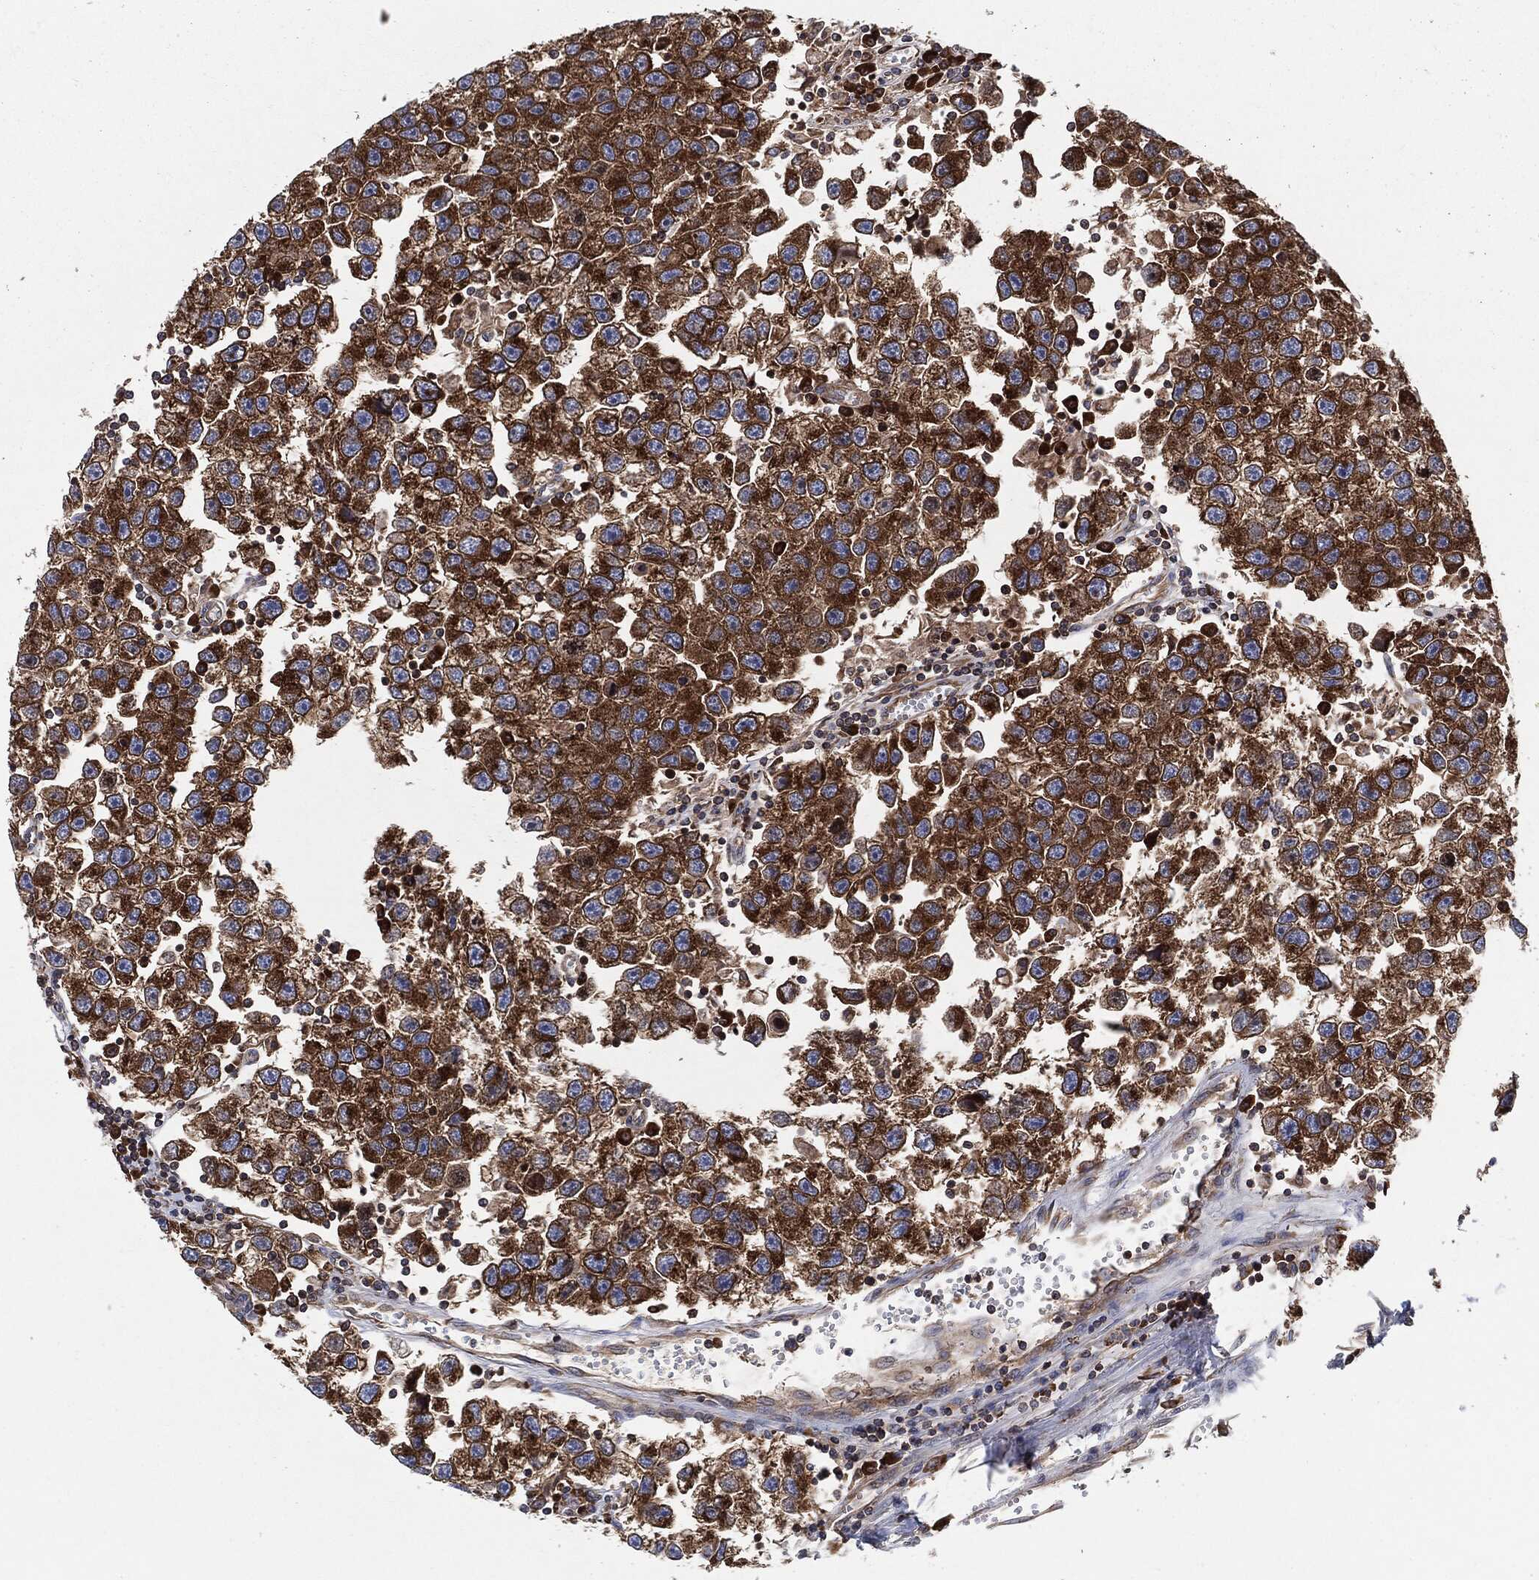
{"staining": {"intensity": "strong", "quantity": ">75%", "location": "cytoplasmic/membranous"}, "tissue": "testis cancer", "cell_type": "Tumor cells", "image_type": "cancer", "snomed": [{"axis": "morphology", "description": "Seminoma, NOS"}, {"axis": "topography", "description": "Testis"}], "caption": "Protein expression by immunohistochemistry (IHC) shows strong cytoplasmic/membranous positivity in approximately >75% of tumor cells in testis cancer (seminoma).", "gene": "EIF2S2", "patient": {"sex": "male", "age": 26}}